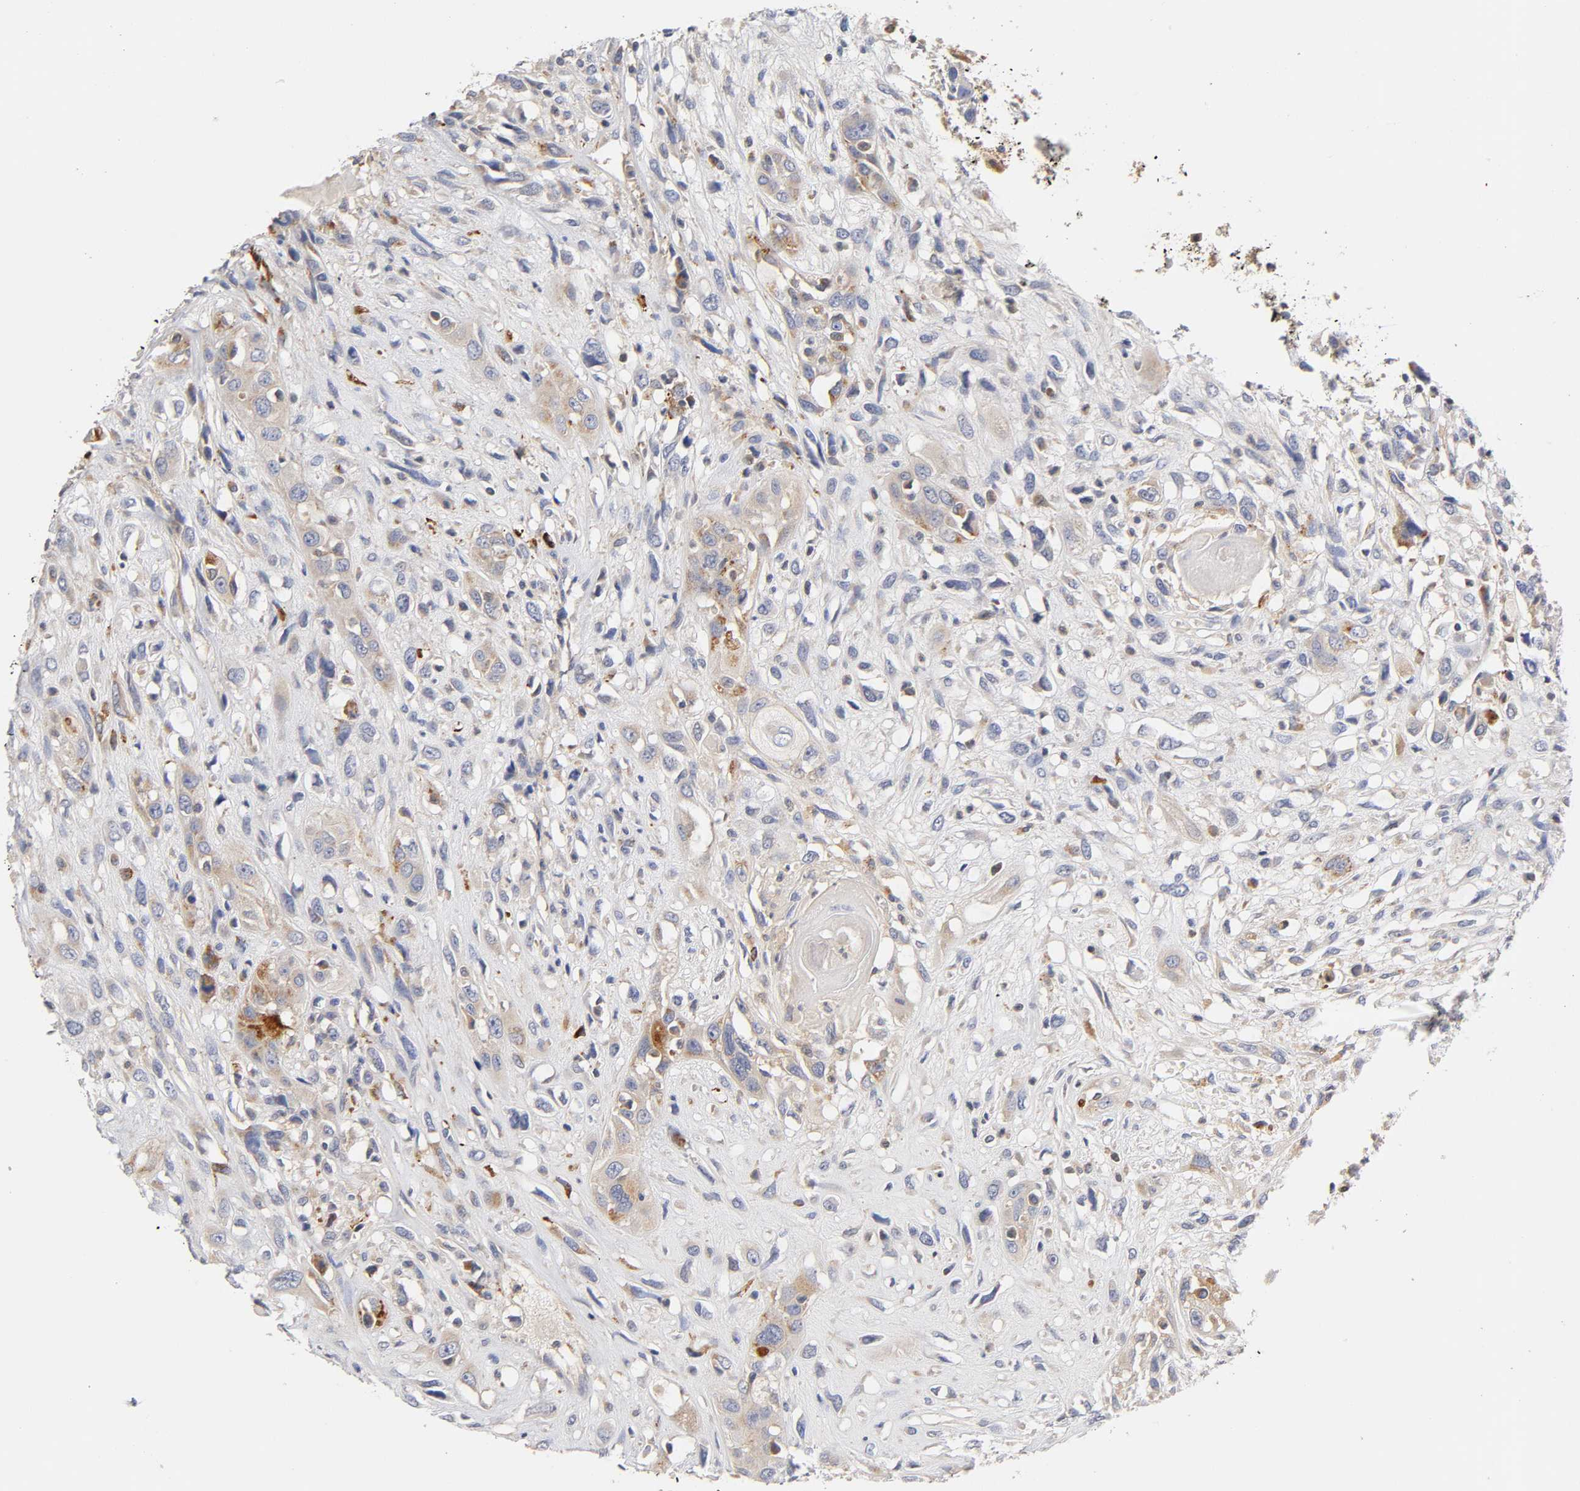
{"staining": {"intensity": "weak", "quantity": "<25%", "location": "cytoplasmic/membranous"}, "tissue": "head and neck cancer", "cell_type": "Tumor cells", "image_type": "cancer", "snomed": [{"axis": "morphology", "description": "Necrosis, NOS"}, {"axis": "morphology", "description": "Neoplasm, malignant, NOS"}, {"axis": "topography", "description": "Salivary gland"}, {"axis": "topography", "description": "Head-Neck"}], "caption": "Tumor cells are negative for brown protein staining in head and neck cancer.", "gene": "RHOA", "patient": {"sex": "male", "age": 43}}